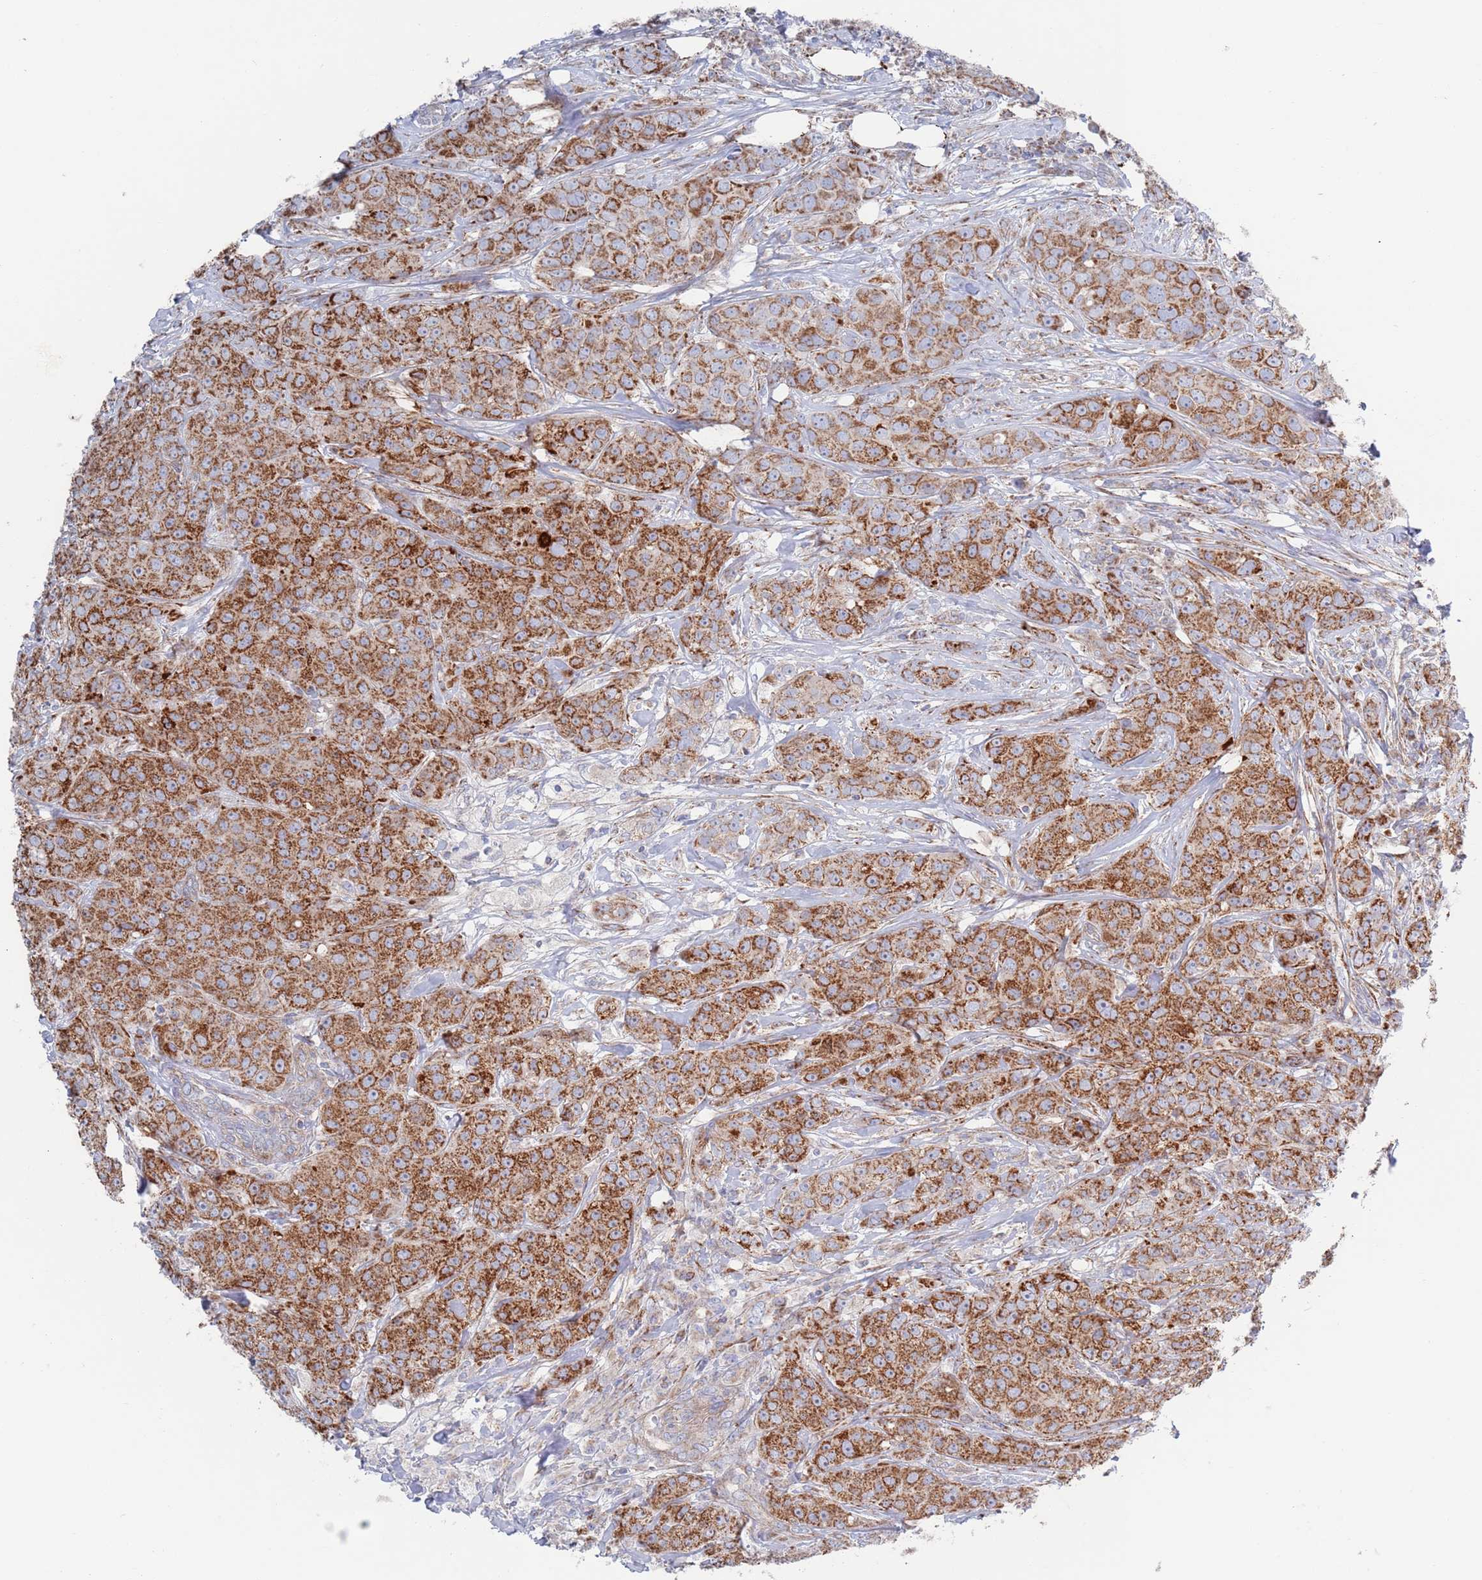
{"staining": {"intensity": "strong", "quantity": ">75%", "location": "cytoplasmic/membranous"}, "tissue": "breast cancer", "cell_type": "Tumor cells", "image_type": "cancer", "snomed": [{"axis": "morphology", "description": "Duct carcinoma"}, {"axis": "topography", "description": "Breast"}], "caption": "This is a histology image of immunohistochemistry (IHC) staining of breast cancer (intraductal carcinoma), which shows strong staining in the cytoplasmic/membranous of tumor cells.", "gene": "CHCHD6", "patient": {"sex": "female", "age": 43}}